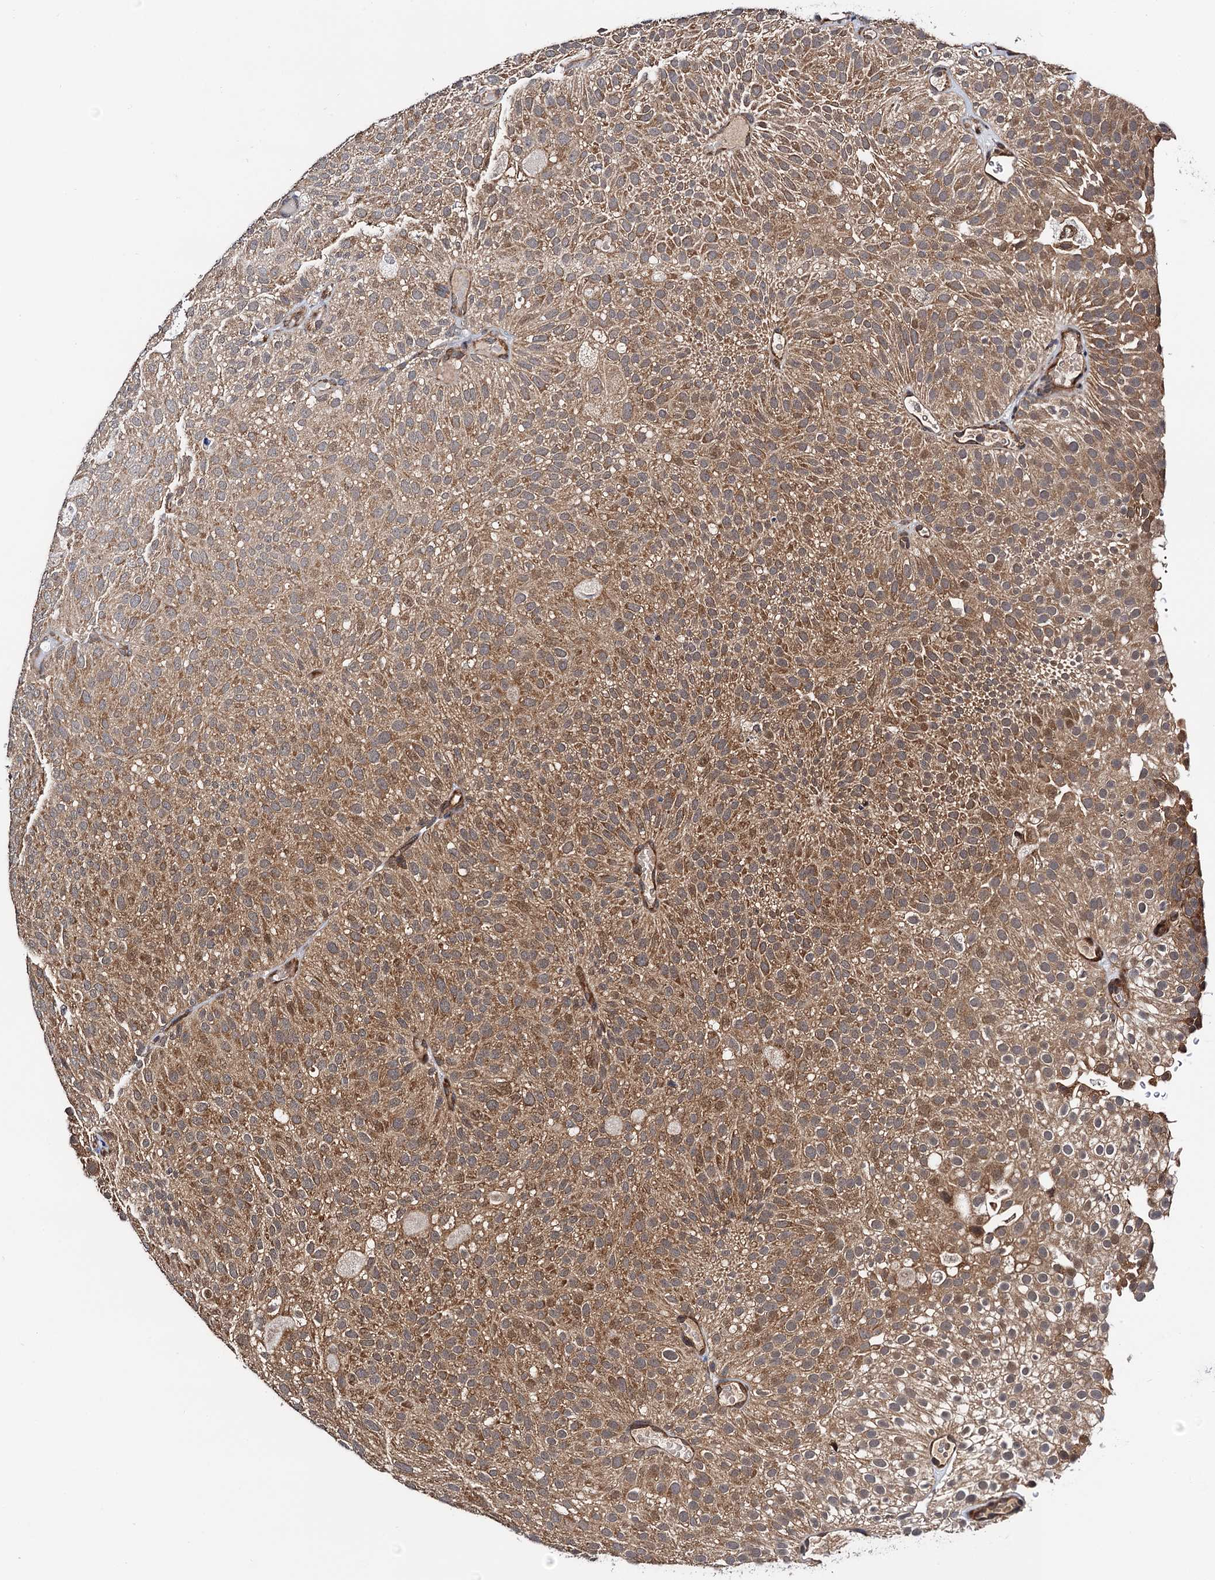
{"staining": {"intensity": "moderate", "quantity": ">75%", "location": "cytoplasmic/membranous"}, "tissue": "urothelial cancer", "cell_type": "Tumor cells", "image_type": "cancer", "snomed": [{"axis": "morphology", "description": "Urothelial carcinoma, Low grade"}, {"axis": "topography", "description": "Urinary bladder"}], "caption": "Brown immunohistochemical staining in human urothelial cancer exhibits moderate cytoplasmic/membranous expression in approximately >75% of tumor cells.", "gene": "NAA16", "patient": {"sex": "male", "age": 78}}